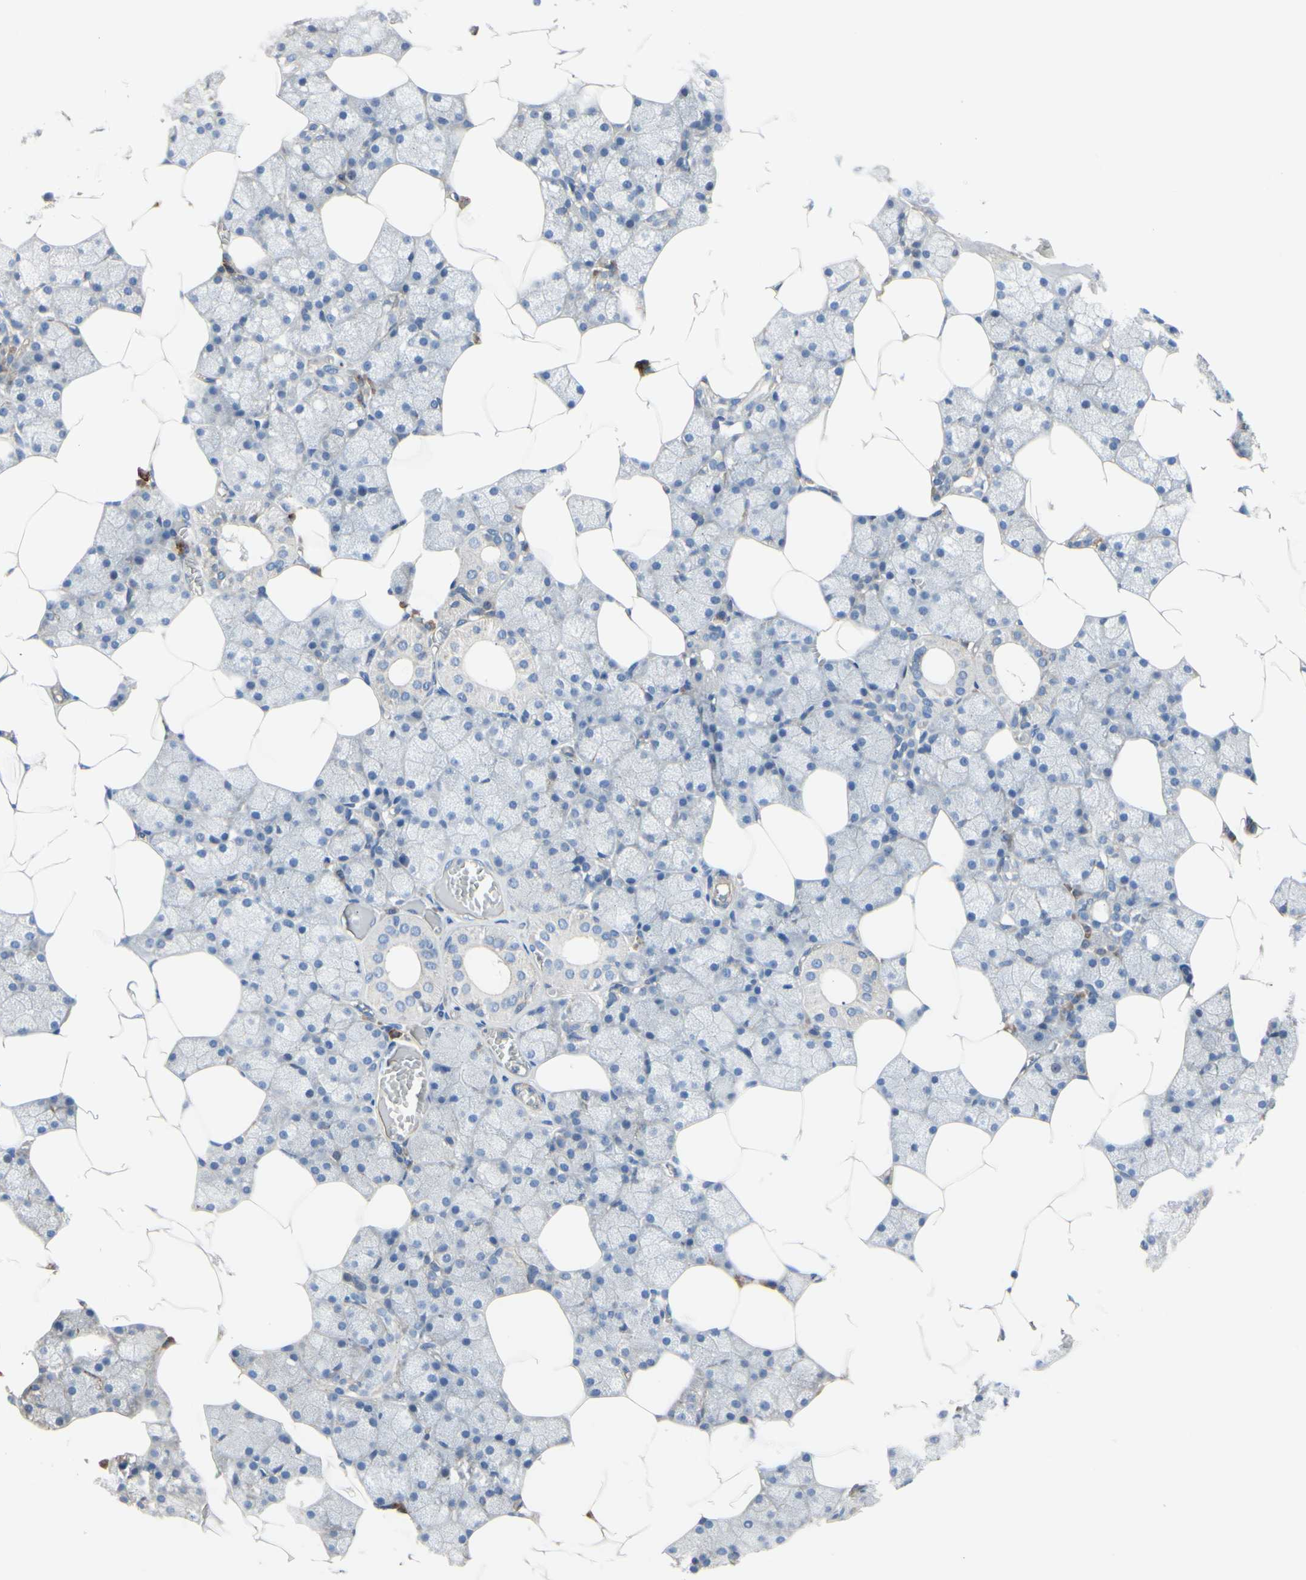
{"staining": {"intensity": "weak", "quantity": ">75%", "location": "cytoplasmic/membranous"}, "tissue": "salivary gland", "cell_type": "Glandular cells", "image_type": "normal", "snomed": [{"axis": "morphology", "description": "Normal tissue, NOS"}, {"axis": "topography", "description": "Salivary gland"}], "caption": "Immunohistochemistry (IHC) of benign salivary gland displays low levels of weak cytoplasmic/membranous expression in approximately >75% of glandular cells.", "gene": "BECN1", "patient": {"sex": "male", "age": 62}}